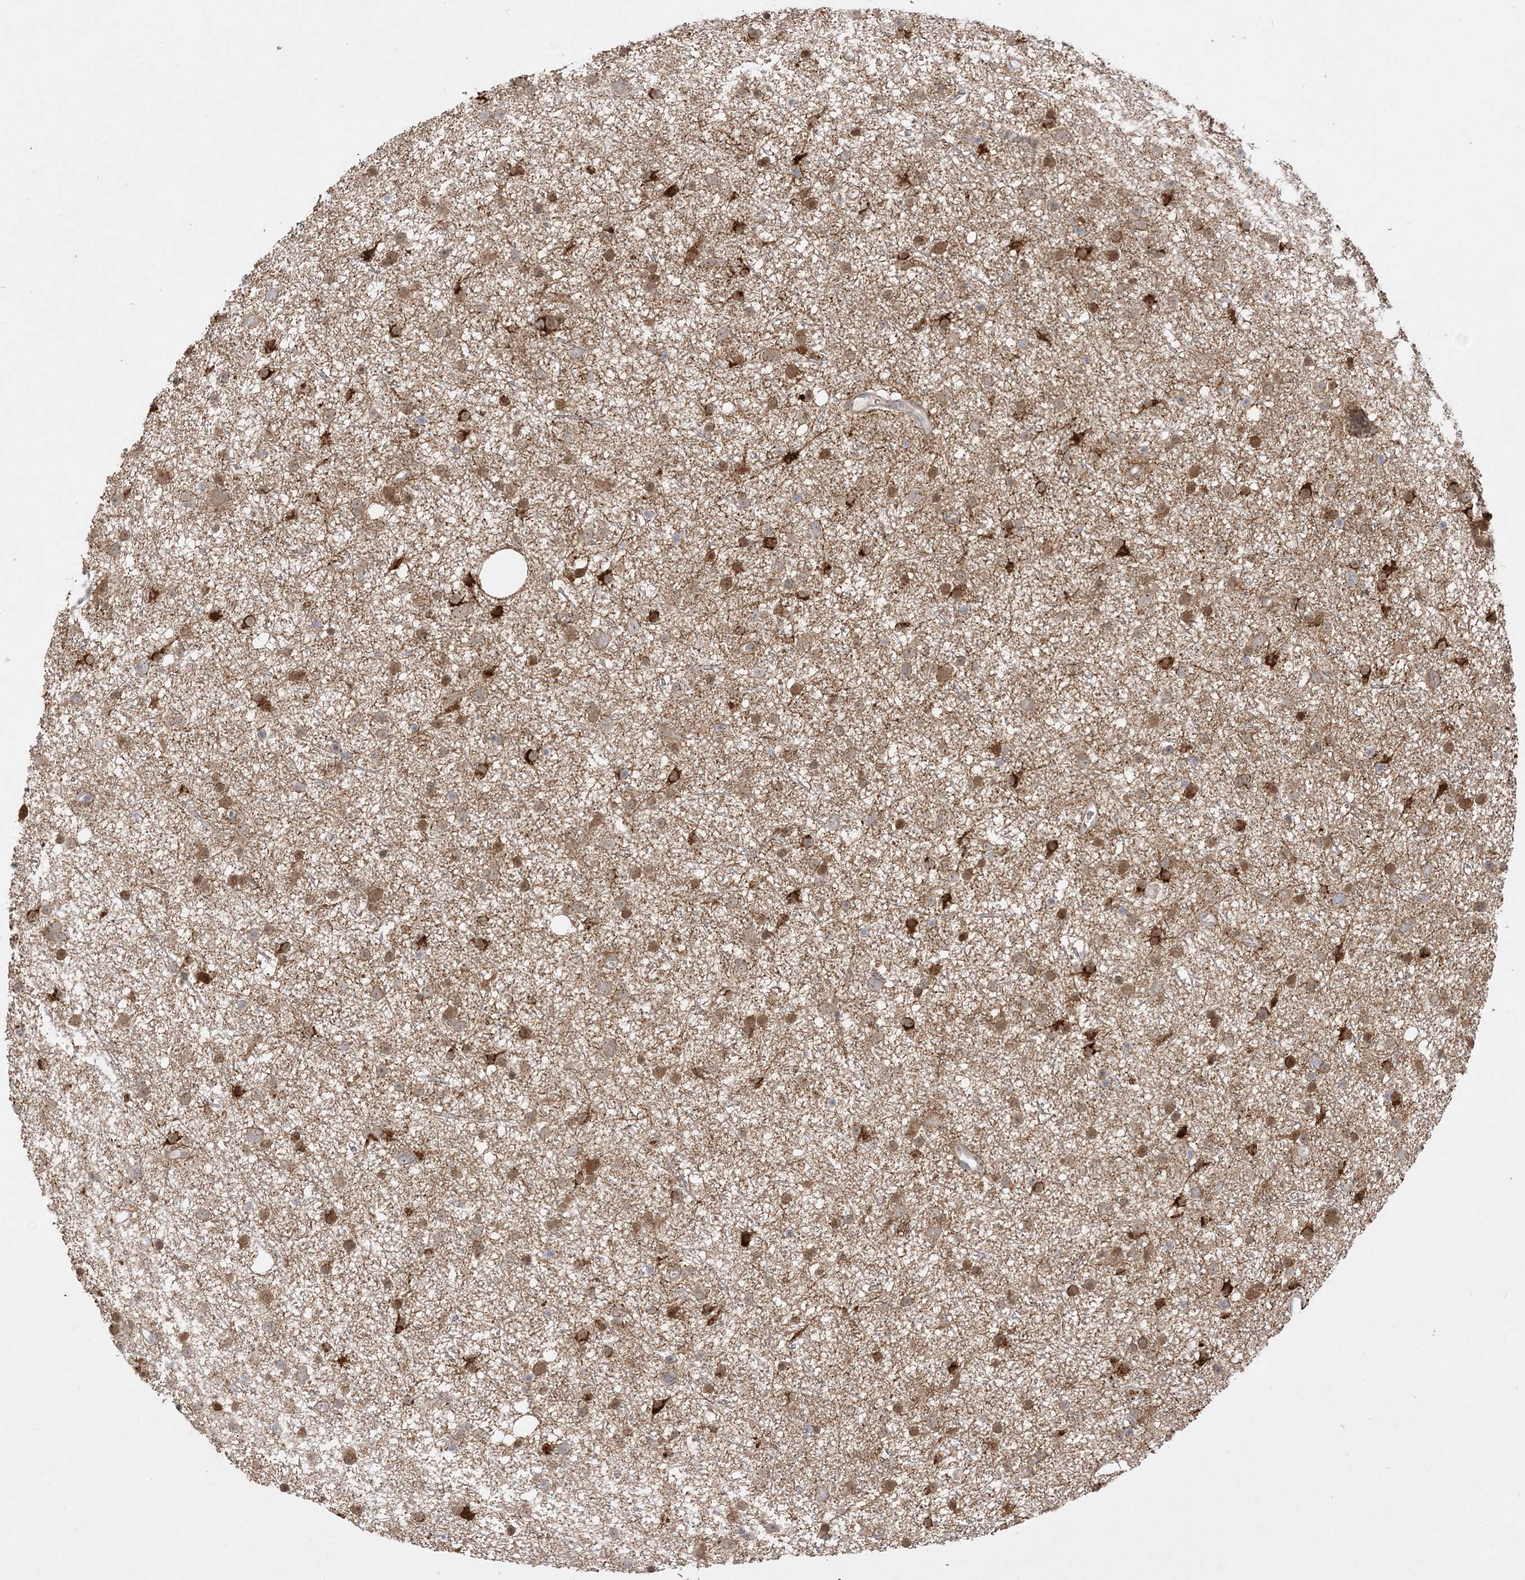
{"staining": {"intensity": "moderate", "quantity": "25%-75%", "location": "cytoplasmic/membranous"}, "tissue": "glioma", "cell_type": "Tumor cells", "image_type": "cancer", "snomed": [{"axis": "morphology", "description": "Glioma, malignant, Low grade"}, {"axis": "topography", "description": "Cerebral cortex"}], "caption": "Immunohistochemical staining of malignant glioma (low-grade) displays moderate cytoplasmic/membranous protein expression in approximately 25%-75% of tumor cells. (IHC, brightfield microscopy, high magnification).", "gene": "INPP1", "patient": {"sex": "female", "age": 39}}